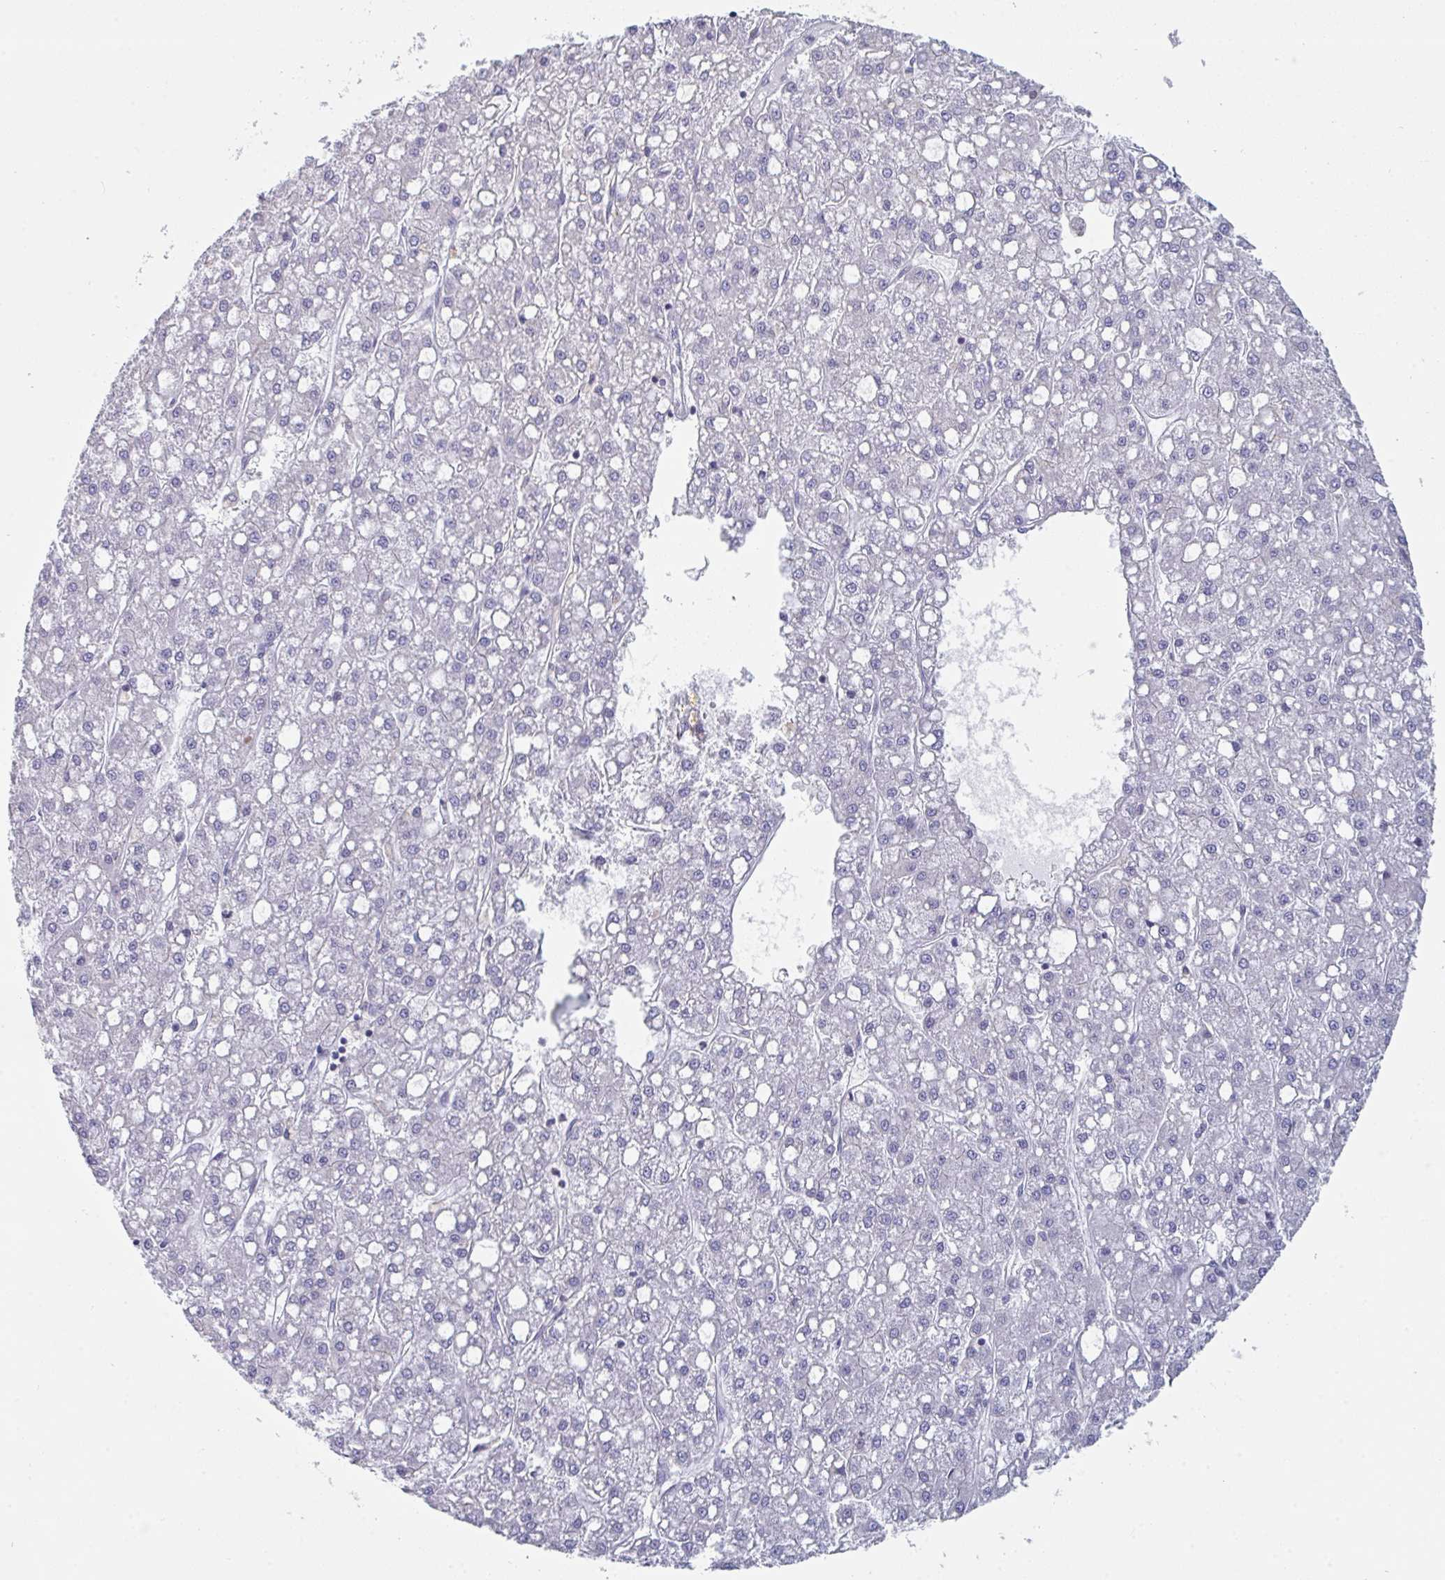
{"staining": {"intensity": "negative", "quantity": "none", "location": "none"}, "tissue": "liver cancer", "cell_type": "Tumor cells", "image_type": "cancer", "snomed": [{"axis": "morphology", "description": "Carcinoma, Hepatocellular, NOS"}, {"axis": "topography", "description": "Liver"}], "caption": "High power microscopy photomicrograph of an IHC photomicrograph of liver cancer (hepatocellular carcinoma), revealing no significant positivity in tumor cells.", "gene": "DISP2", "patient": {"sex": "male", "age": 67}}